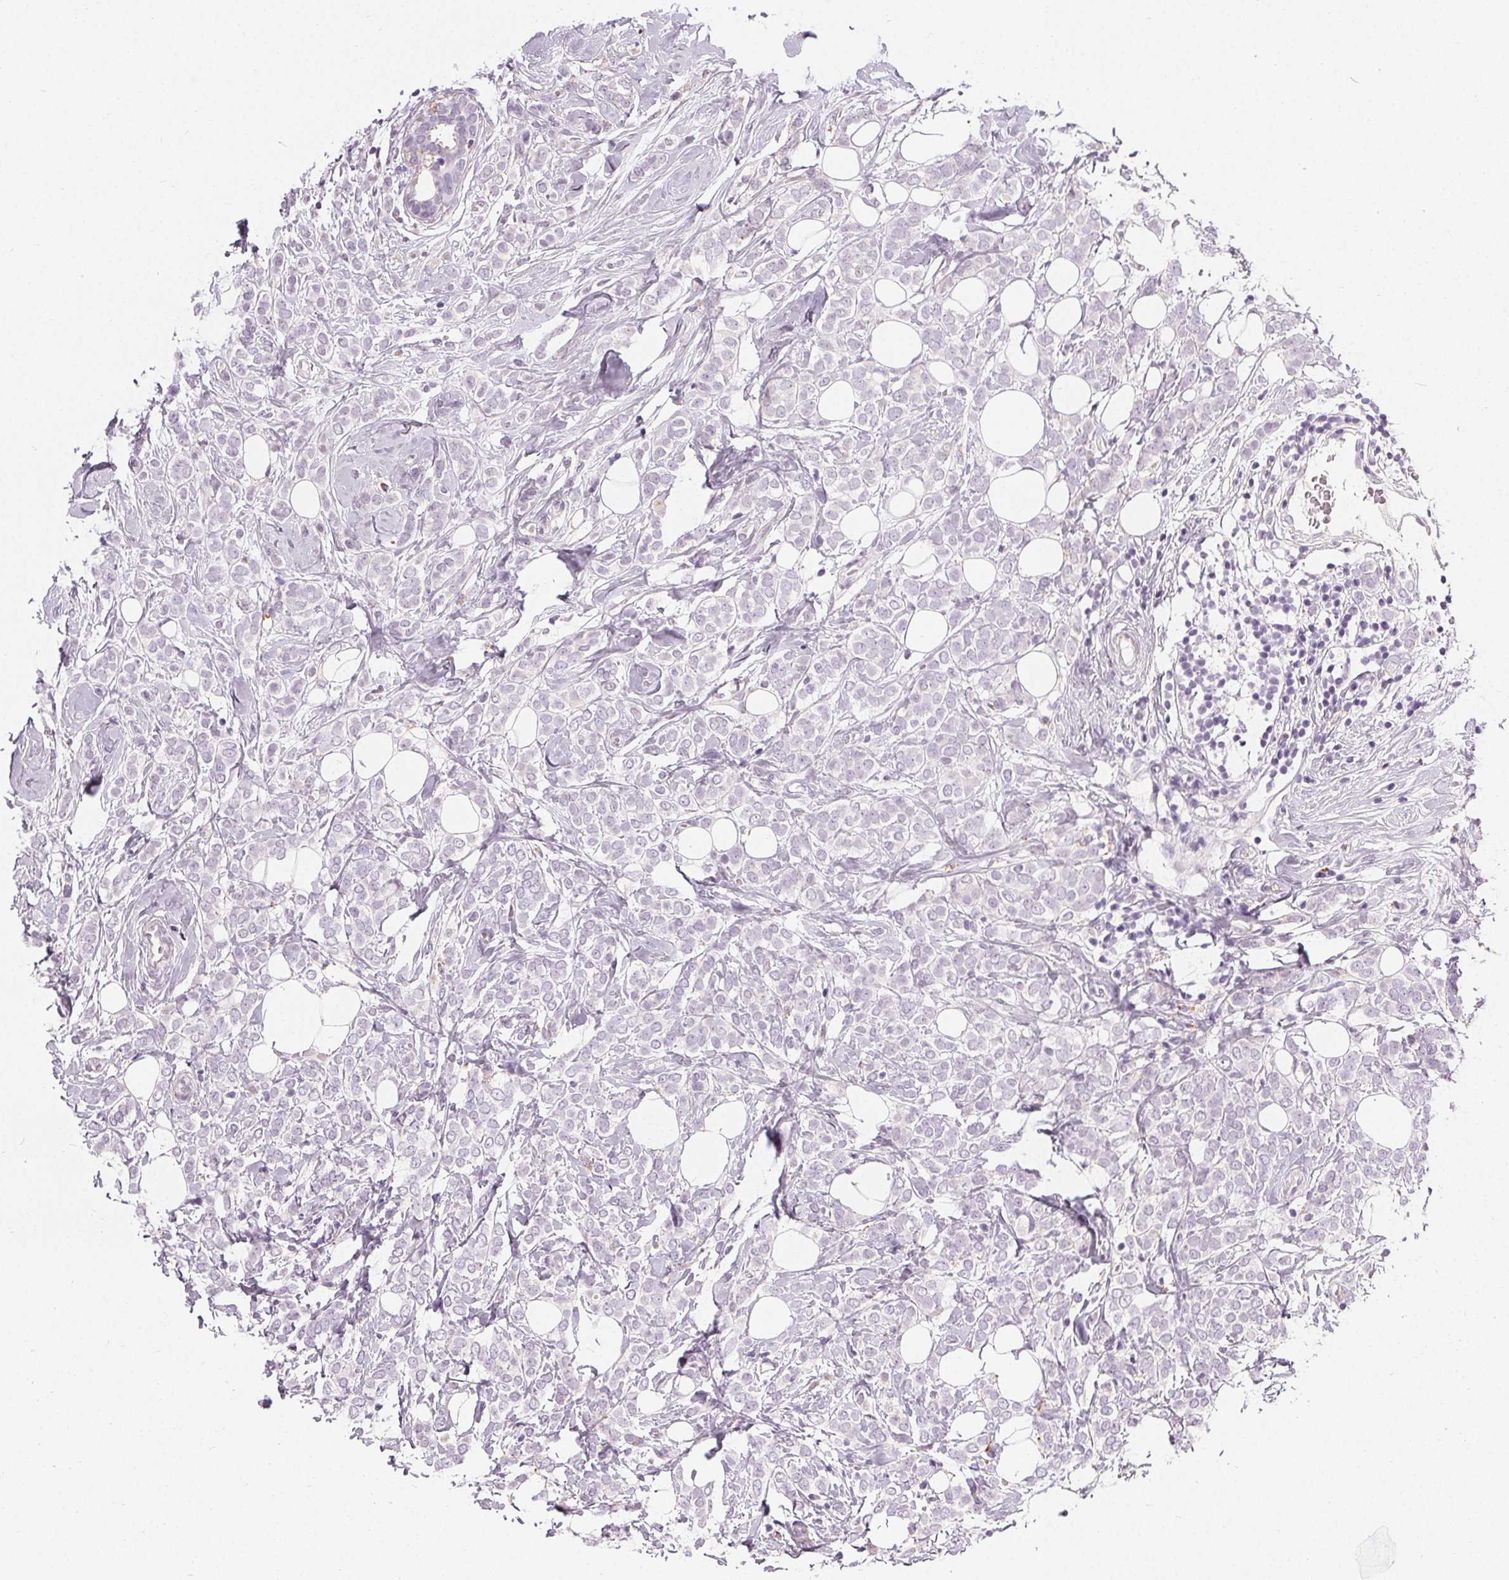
{"staining": {"intensity": "negative", "quantity": "none", "location": "none"}, "tissue": "breast cancer", "cell_type": "Tumor cells", "image_type": "cancer", "snomed": [{"axis": "morphology", "description": "Lobular carcinoma"}, {"axis": "topography", "description": "Breast"}], "caption": "DAB immunohistochemical staining of human breast lobular carcinoma reveals no significant expression in tumor cells.", "gene": "HOPX", "patient": {"sex": "female", "age": 49}}